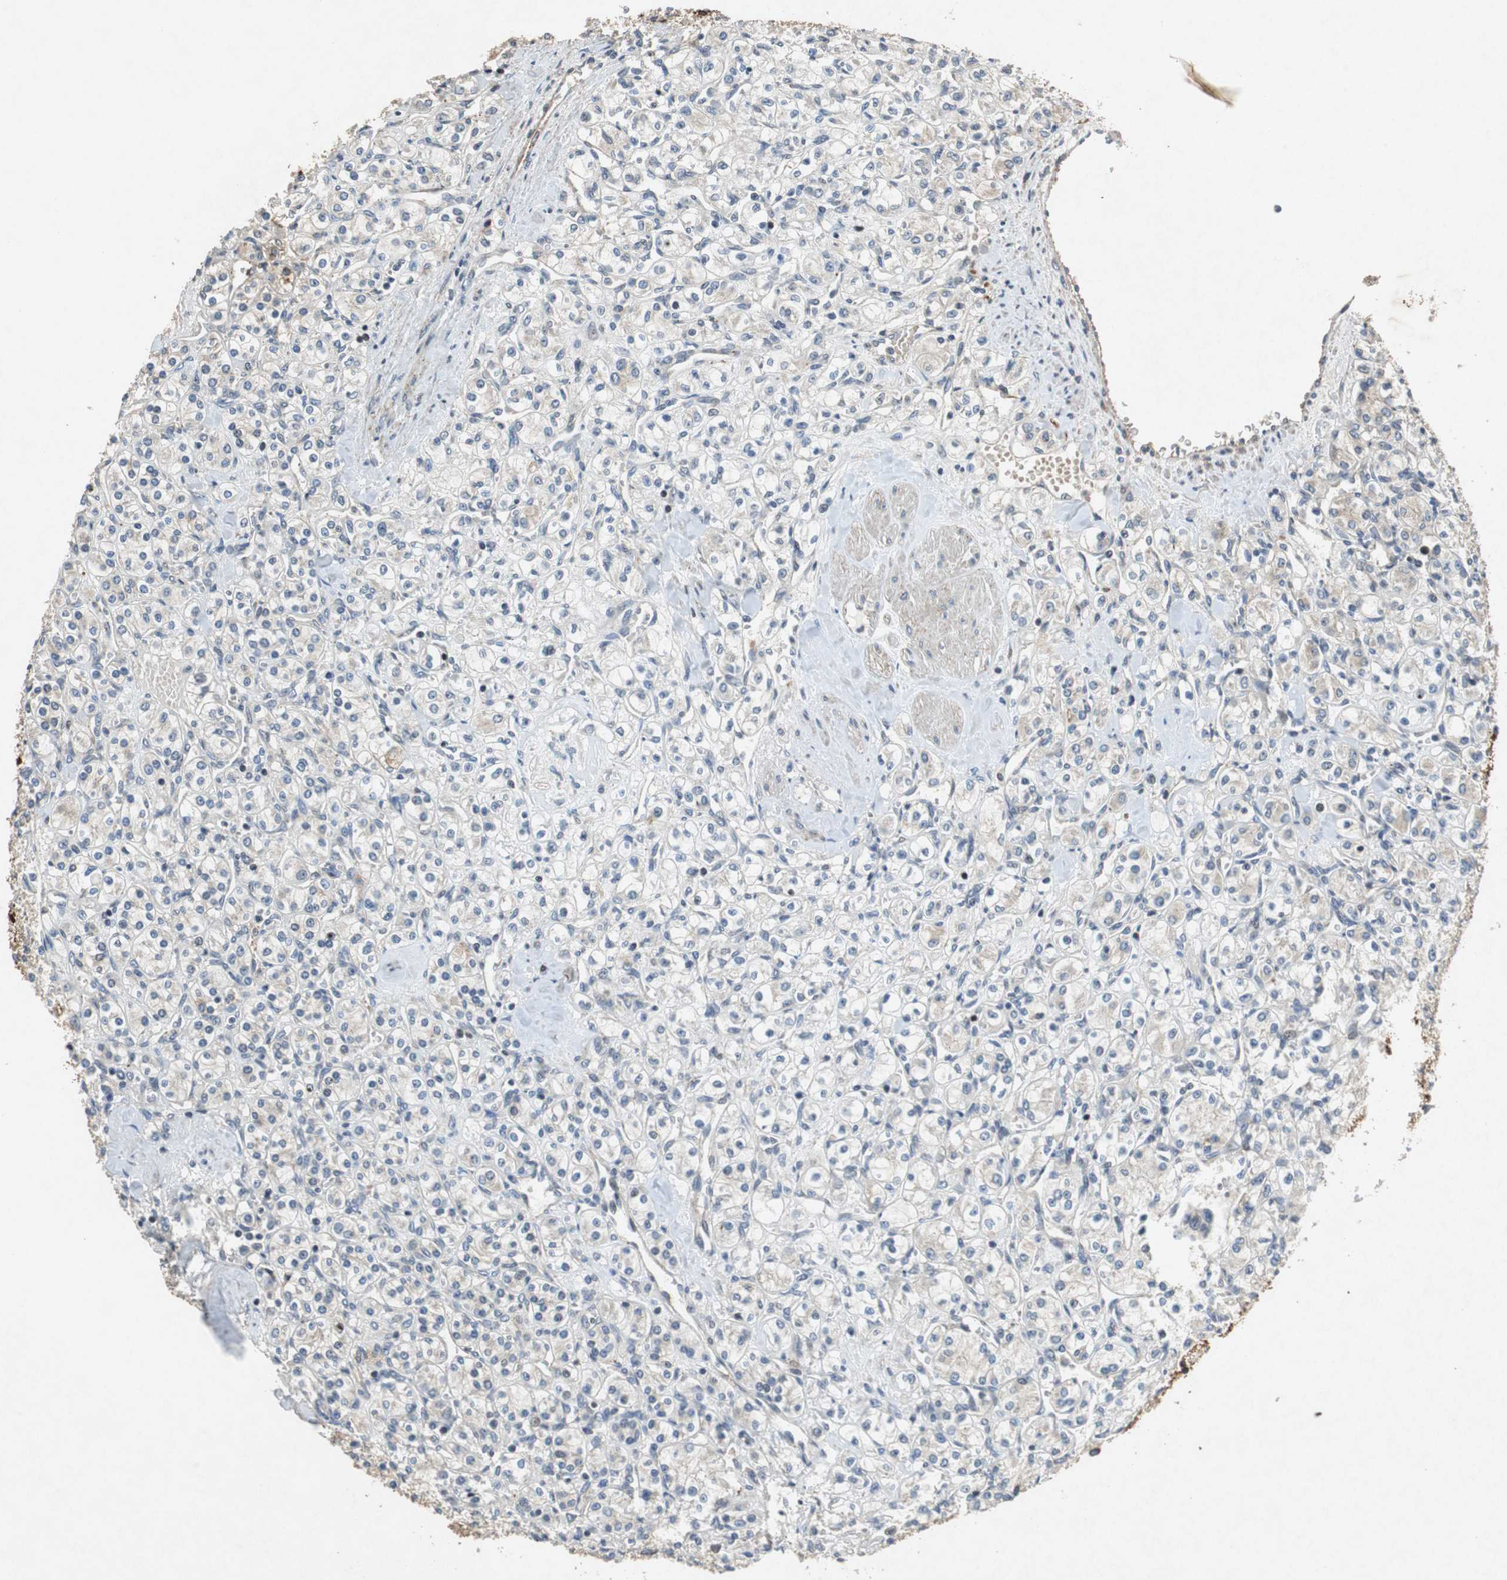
{"staining": {"intensity": "weak", "quantity": "<25%", "location": "cytoplasmic/membranous"}, "tissue": "renal cancer", "cell_type": "Tumor cells", "image_type": "cancer", "snomed": [{"axis": "morphology", "description": "Adenocarcinoma, NOS"}, {"axis": "topography", "description": "Kidney"}], "caption": "There is no significant expression in tumor cells of renal cancer.", "gene": "TUBA4A", "patient": {"sex": "male", "age": 77}}